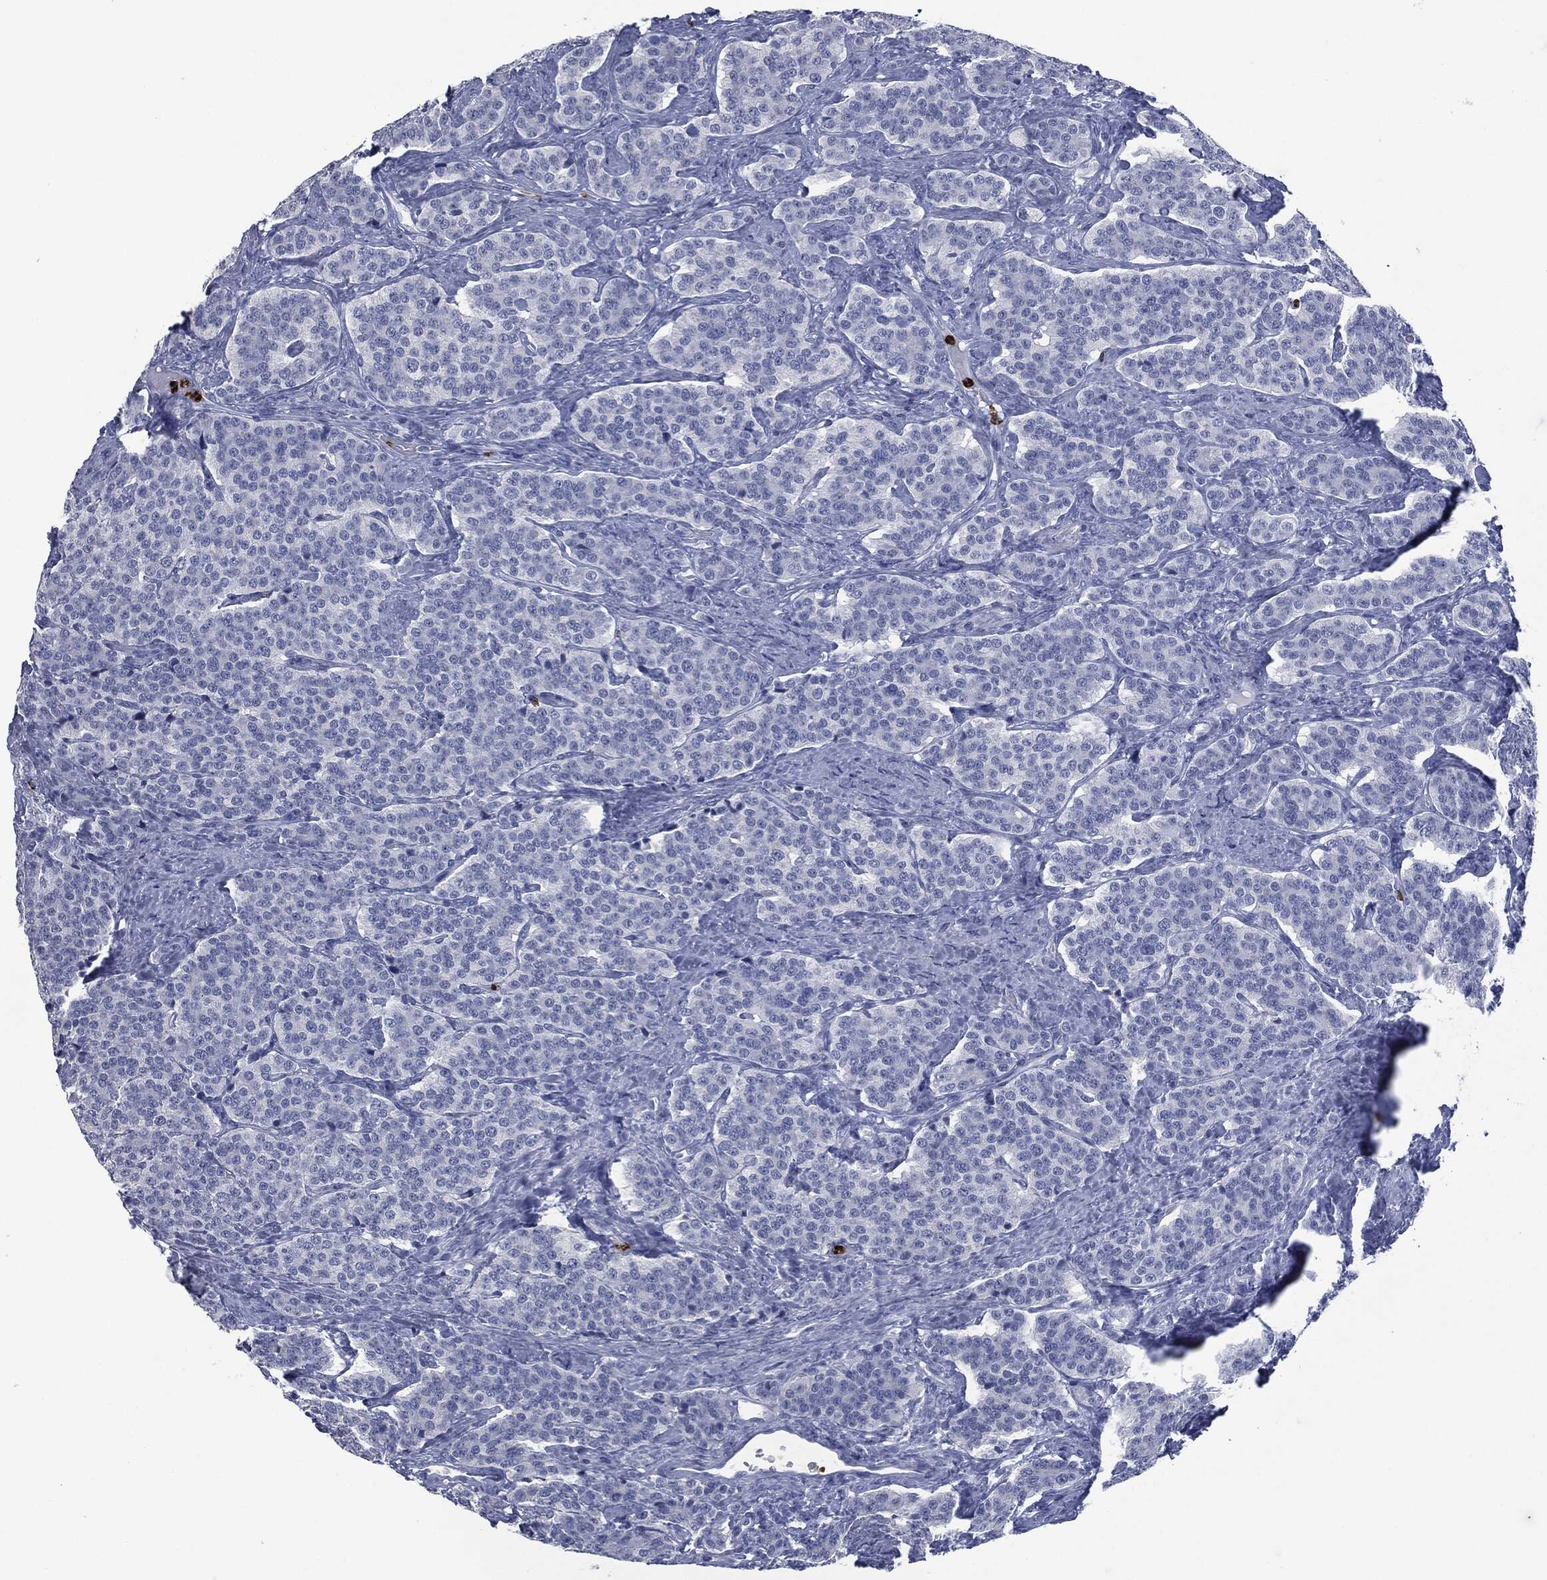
{"staining": {"intensity": "negative", "quantity": "none", "location": "none"}, "tissue": "carcinoid", "cell_type": "Tumor cells", "image_type": "cancer", "snomed": [{"axis": "morphology", "description": "Carcinoid, malignant, NOS"}, {"axis": "topography", "description": "Small intestine"}], "caption": "An image of carcinoid stained for a protein displays no brown staining in tumor cells.", "gene": "CEACAM8", "patient": {"sex": "female", "age": 58}}